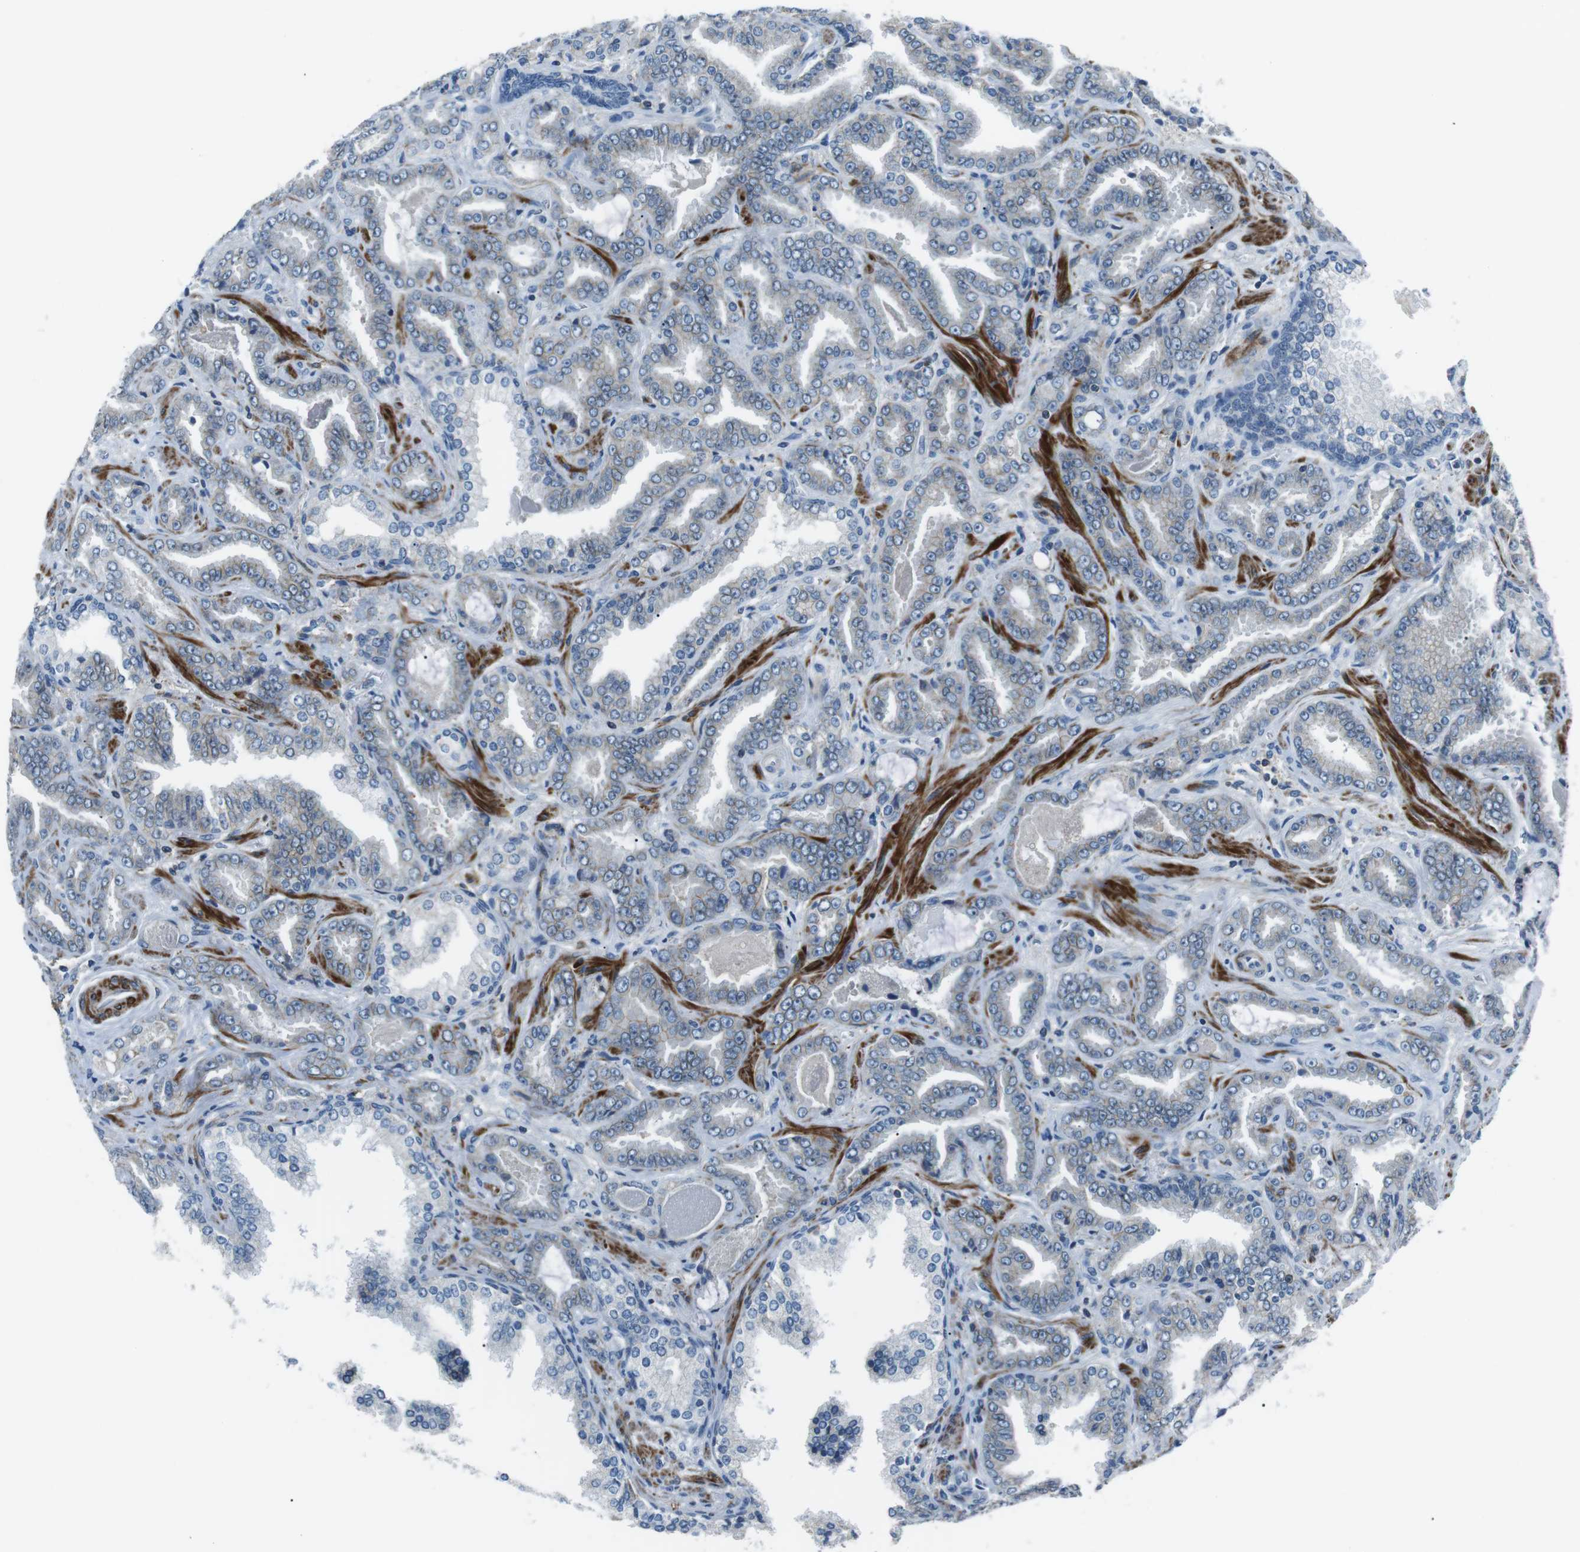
{"staining": {"intensity": "negative", "quantity": "none", "location": "none"}, "tissue": "prostate cancer", "cell_type": "Tumor cells", "image_type": "cancer", "snomed": [{"axis": "morphology", "description": "Adenocarcinoma, Low grade"}, {"axis": "topography", "description": "Prostate"}], "caption": "An image of human adenocarcinoma (low-grade) (prostate) is negative for staining in tumor cells. (Immunohistochemistry, brightfield microscopy, high magnification).", "gene": "ARVCF", "patient": {"sex": "male", "age": 60}}